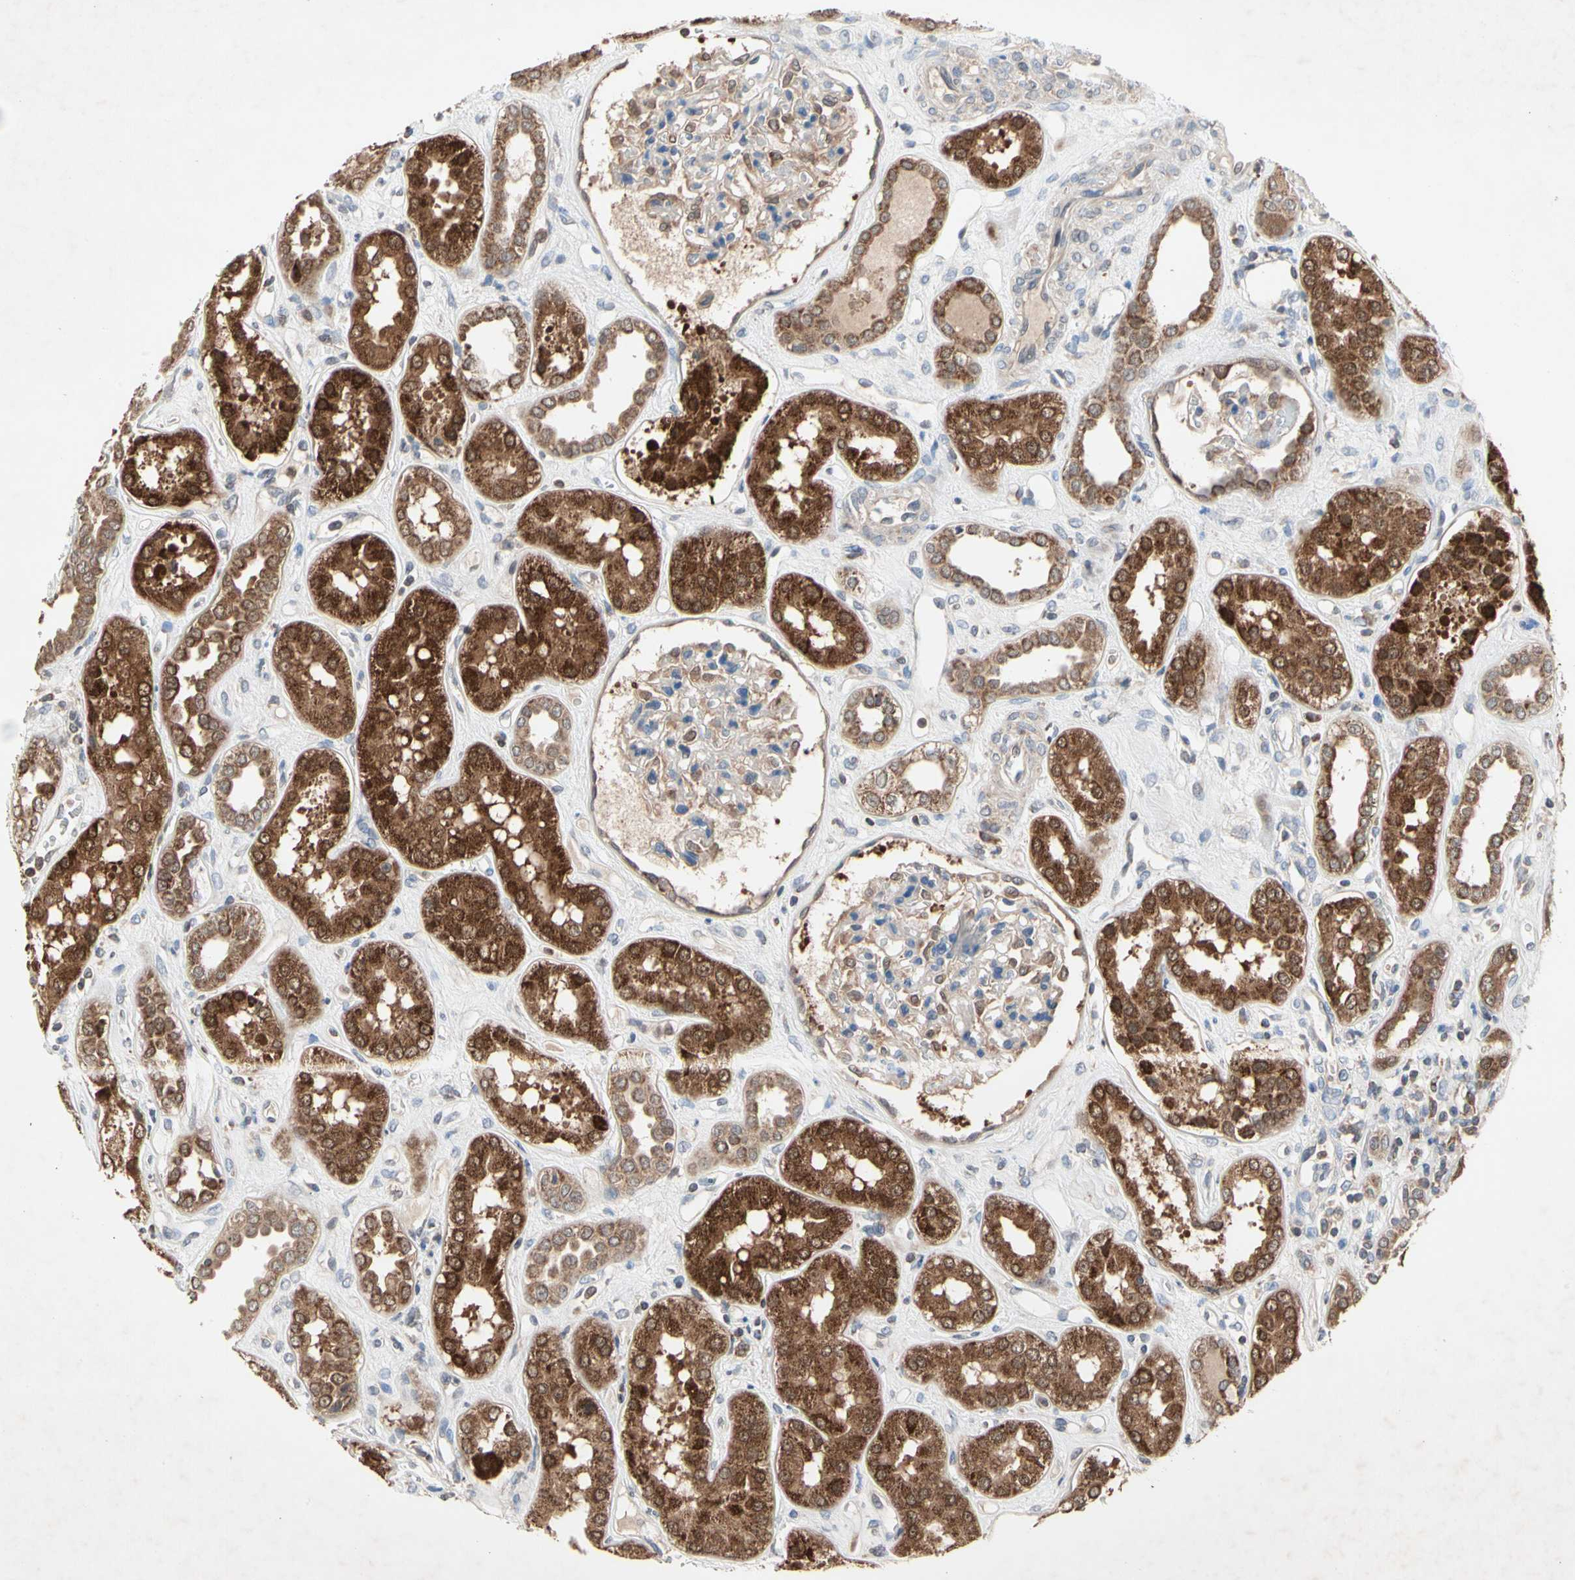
{"staining": {"intensity": "moderate", "quantity": "<25%", "location": "cytoplasmic/membranous,nuclear"}, "tissue": "kidney", "cell_type": "Cells in glomeruli", "image_type": "normal", "snomed": [{"axis": "morphology", "description": "Normal tissue, NOS"}, {"axis": "topography", "description": "Kidney"}], "caption": "A low amount of moderate cytoplasmic/membranous,nuclear positivity is seen in approximately <25% of cells in glomeruli in normal kidney. (Stains: DAB in brown, nuclei in blue, Microscopy: brightfield microscopy at high magnification).", "gene": "MTHFS", "patient": {"sex": "male", "age": 59}}